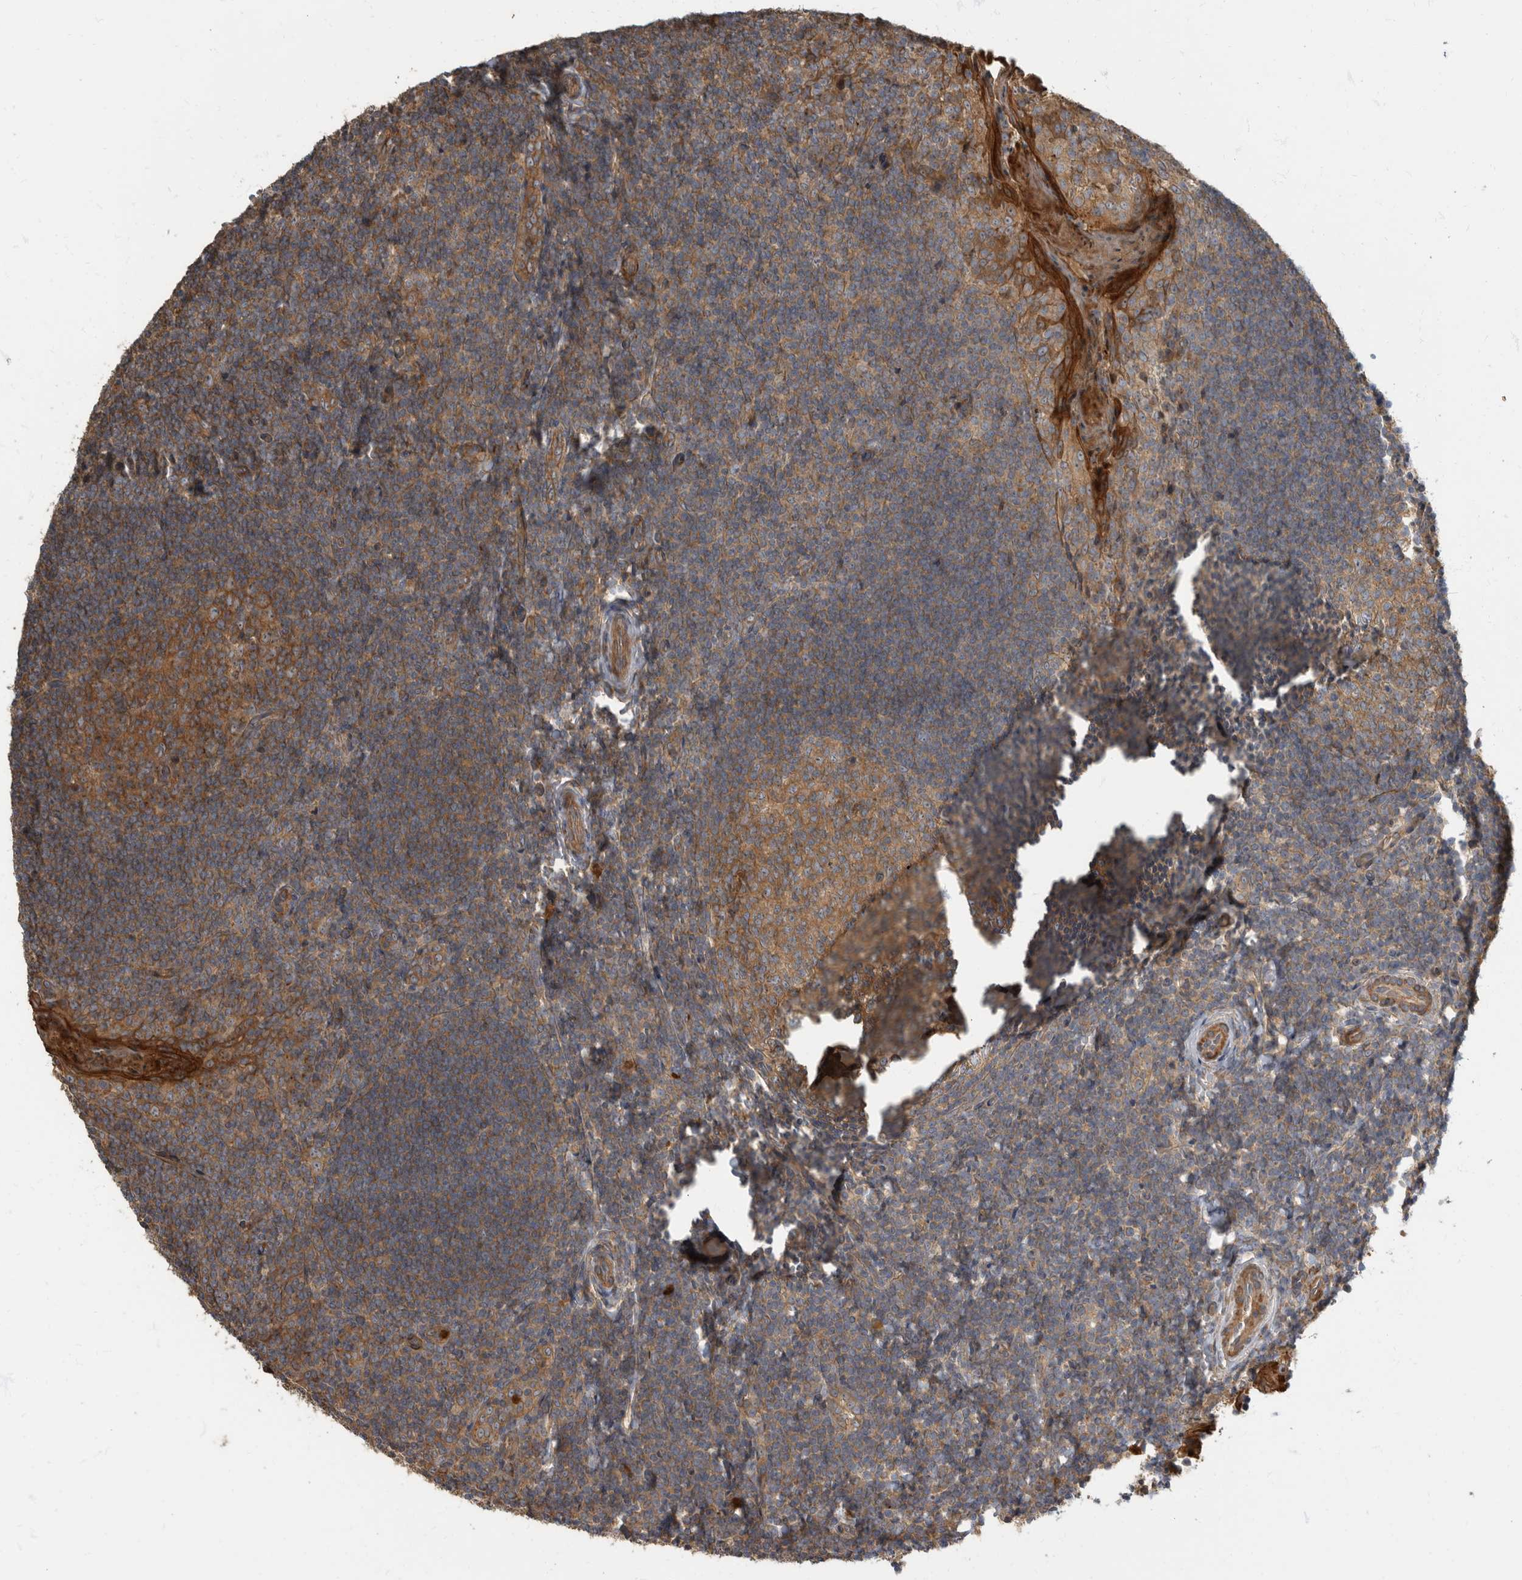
{"staining": {"intensity": "moderate", "quantity": ">75%", "location": "cytoplasmic/membranous"}, "tissue": "tonsil", "cell_type": "Germinal center cells", "image_type": "normal", "snomed": [{"axis": "morphology", "description": "Normal tissue, NOS"}, {"axis": "topography", "description": "Tonsil"}], "caption": "Human tonsil stained for a protein (brown) reveals moderate cytoplasmic/membranous positive staining in approximately >75% of germinal center cells.", "gene": "DAAM1", "patient": {"sex": "male", "age": 27}}